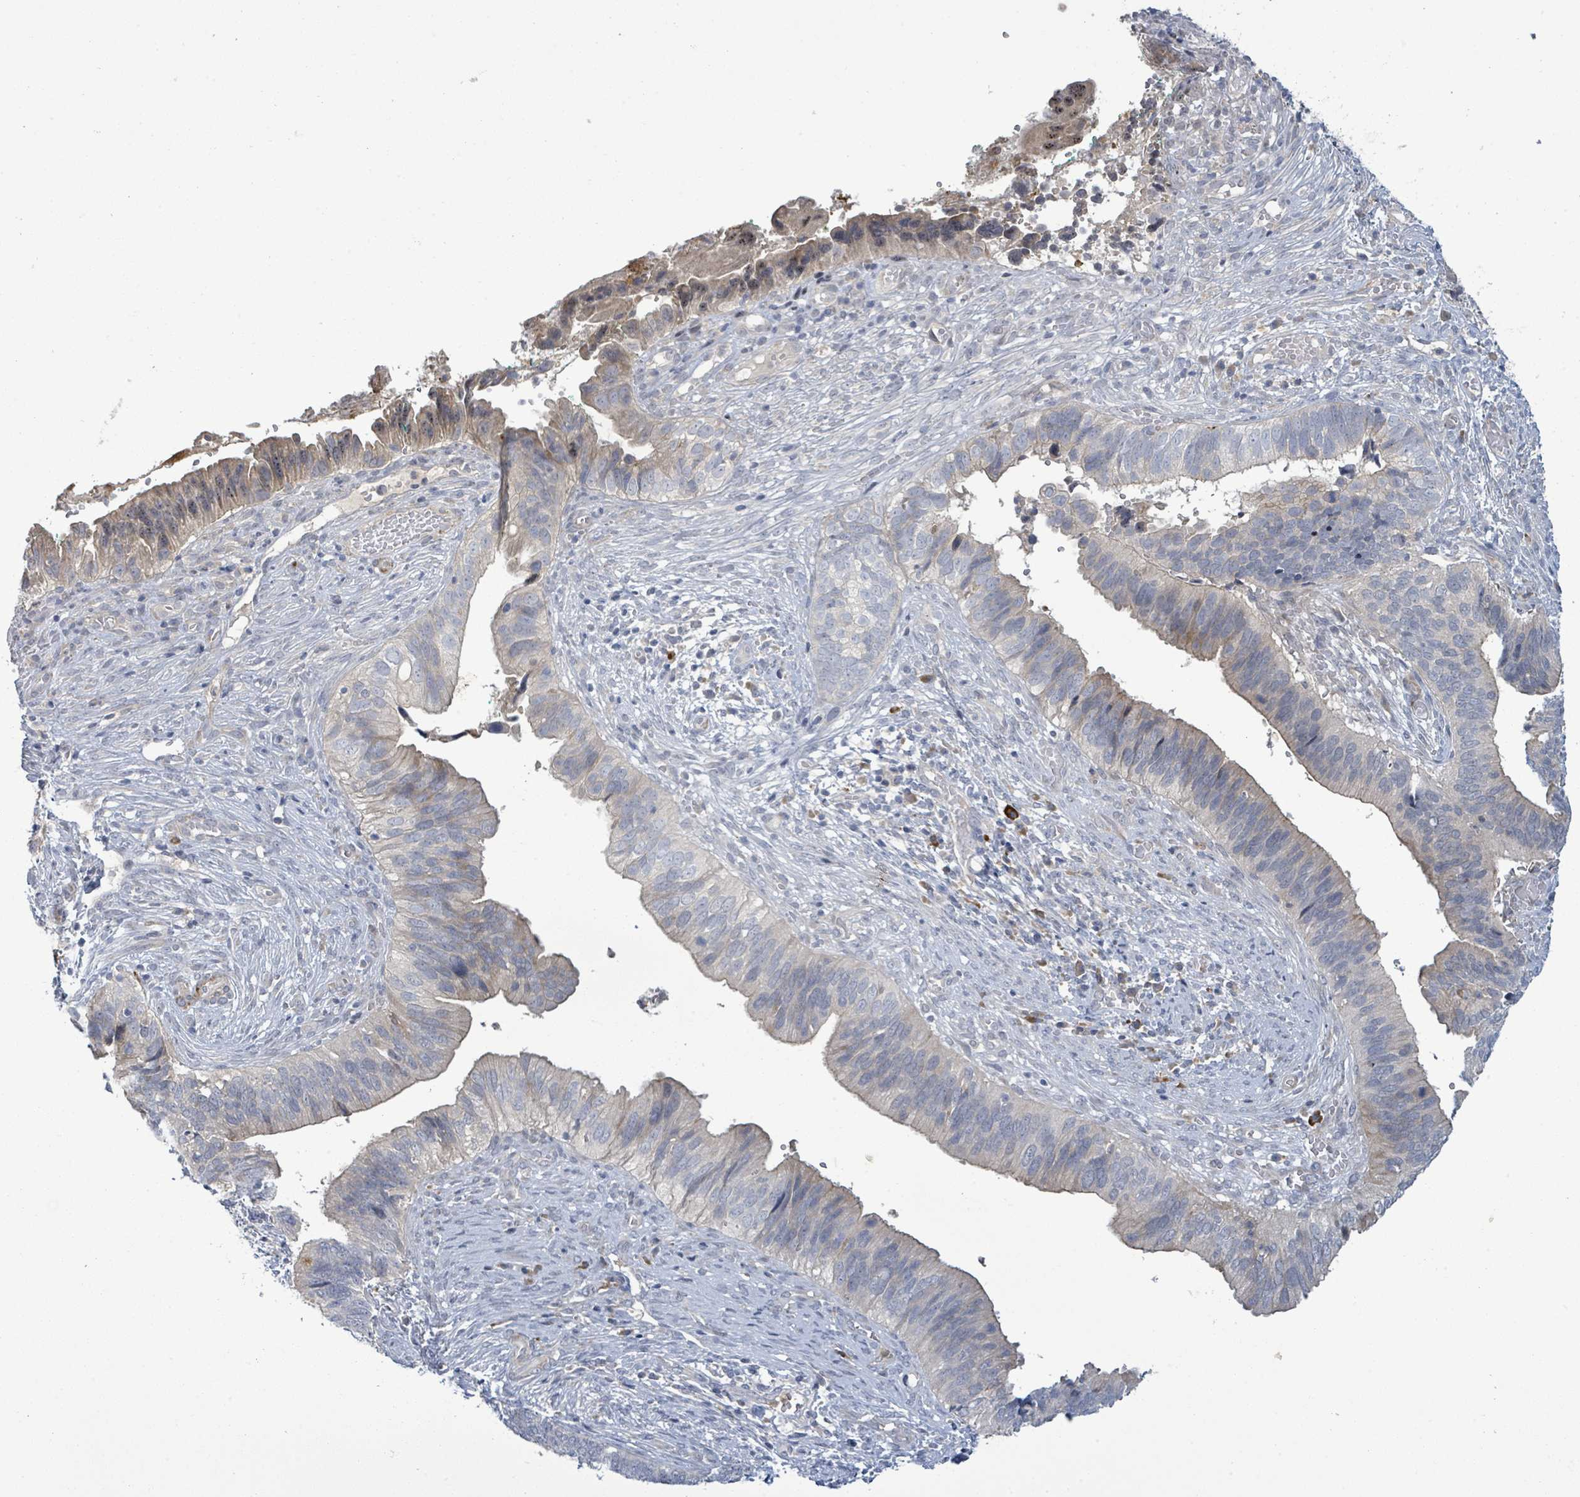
{"staining": {"intensity": "weak", "quantity": "<25%", "location": "cytoplasmic/membranous"}, "tissue": "cervical cancer", "cell_type": "Tumor cells", "image_type": "cancer", "snomed": [{"axis": "morphology", "description": "Adenocarcinoma, NOS"}, {"axis": "topography", "description": "Cervix"}], "caption": "A high-resolution micrograph shows IHC staining of adenocarcinoma (cervical), which reveals no significant expression in tumor cells.", "gene": "SLIT3", "patient": {"sex": "female", "age": 42}}